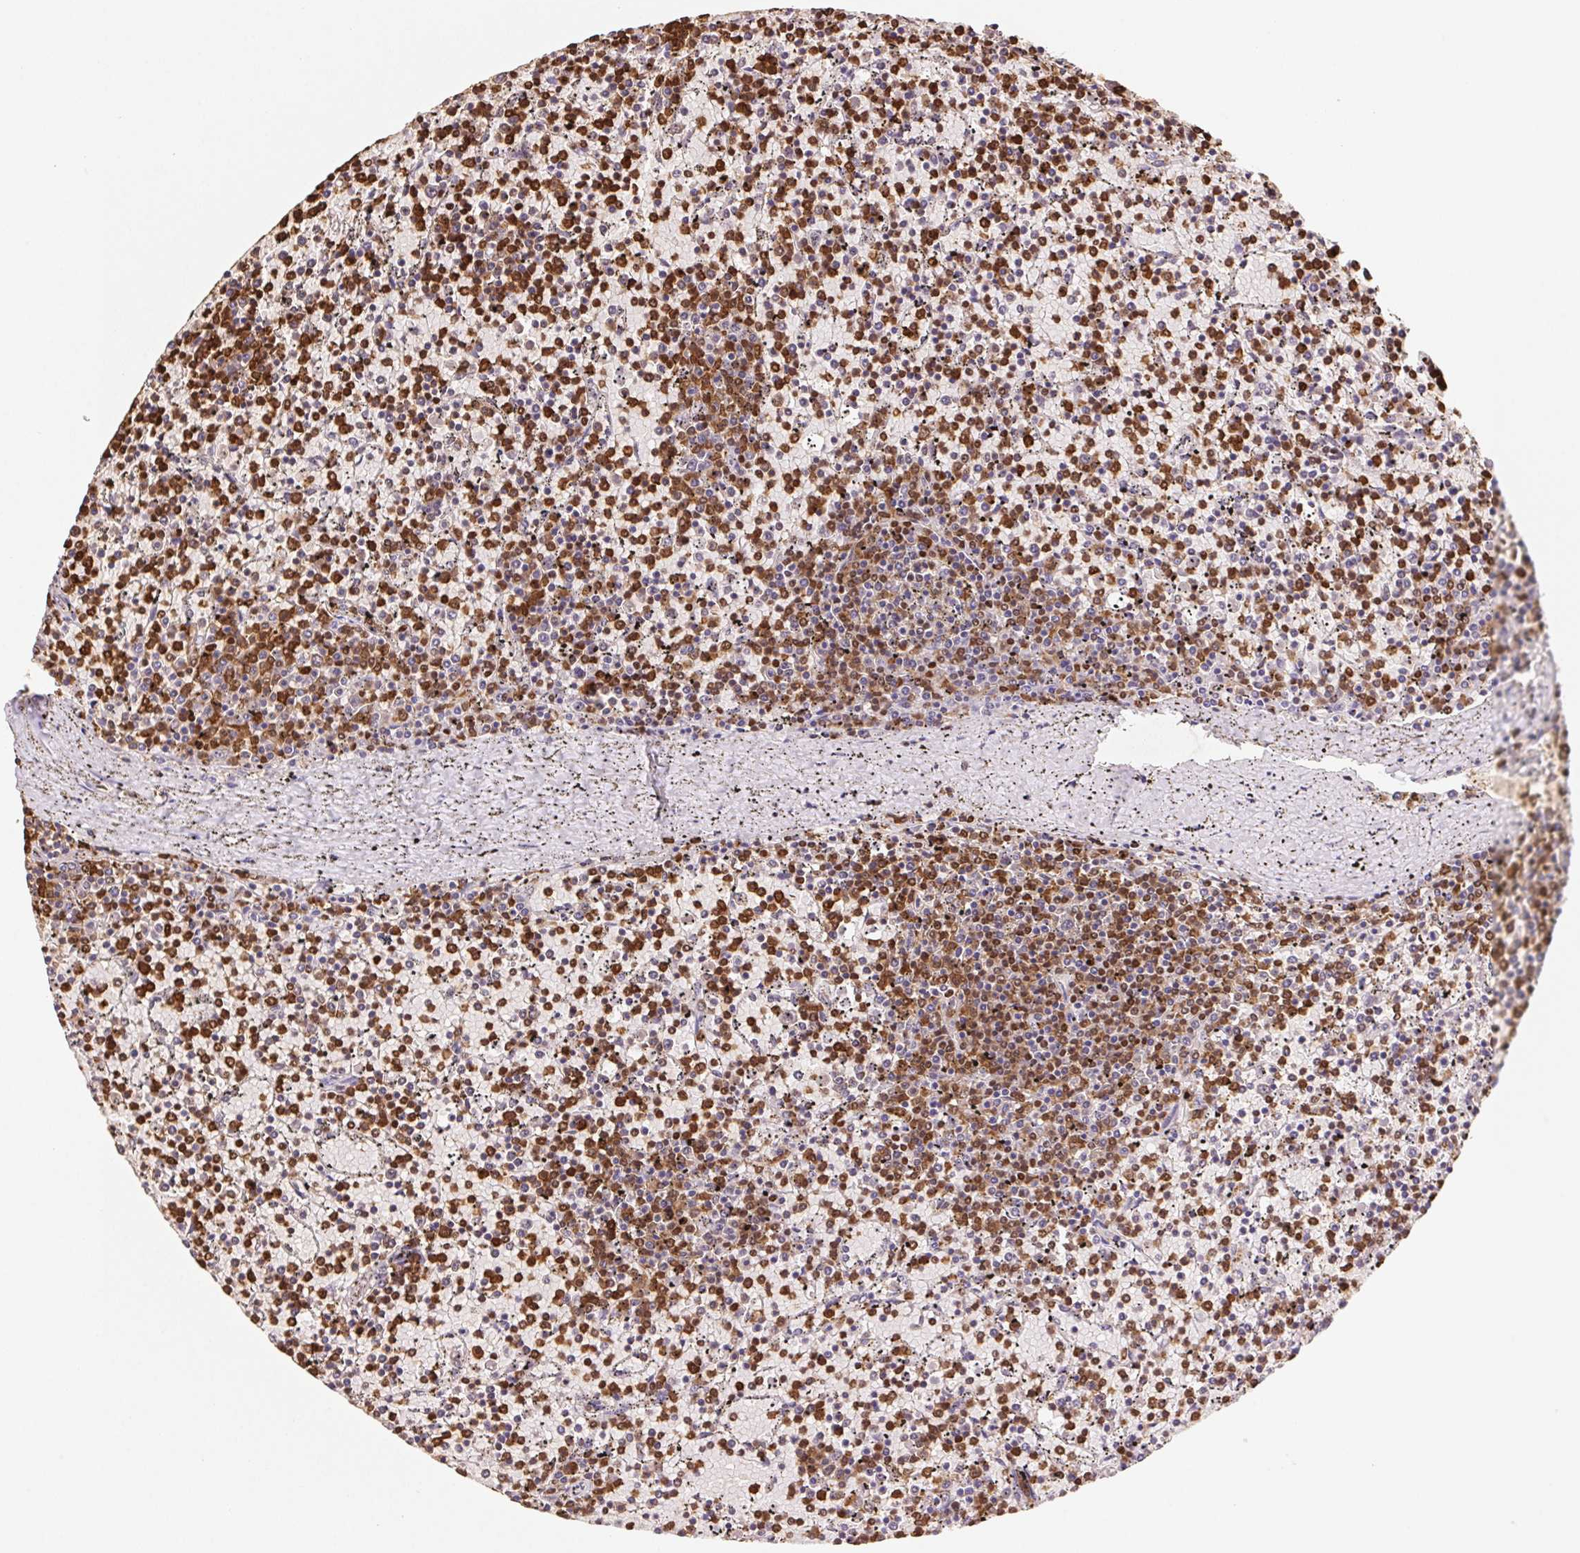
{"staining": {"intensity": "moderate", "quantity": ">75%", "location": "nuclear"}, "tissue": "lymphoma", "cell_type": "Tumor cells", "image_type": "cancer", "snomed": [{"axis": "morphology", "description": "Malignant lymphoma, non-Hodgkin's type, Low grade"}, {"axis": "topography", "description": "Spleen"}], "caption": "Lymphoma stained with DAB immunohistochemistry shows medium levels of moderate nuclear staining in about >75% of tumor cells. (brown staining indicates protein expression, while blue staining denotes nuclei).", "gene": "SET", "patient": {"sex": "female", "age": 77}}